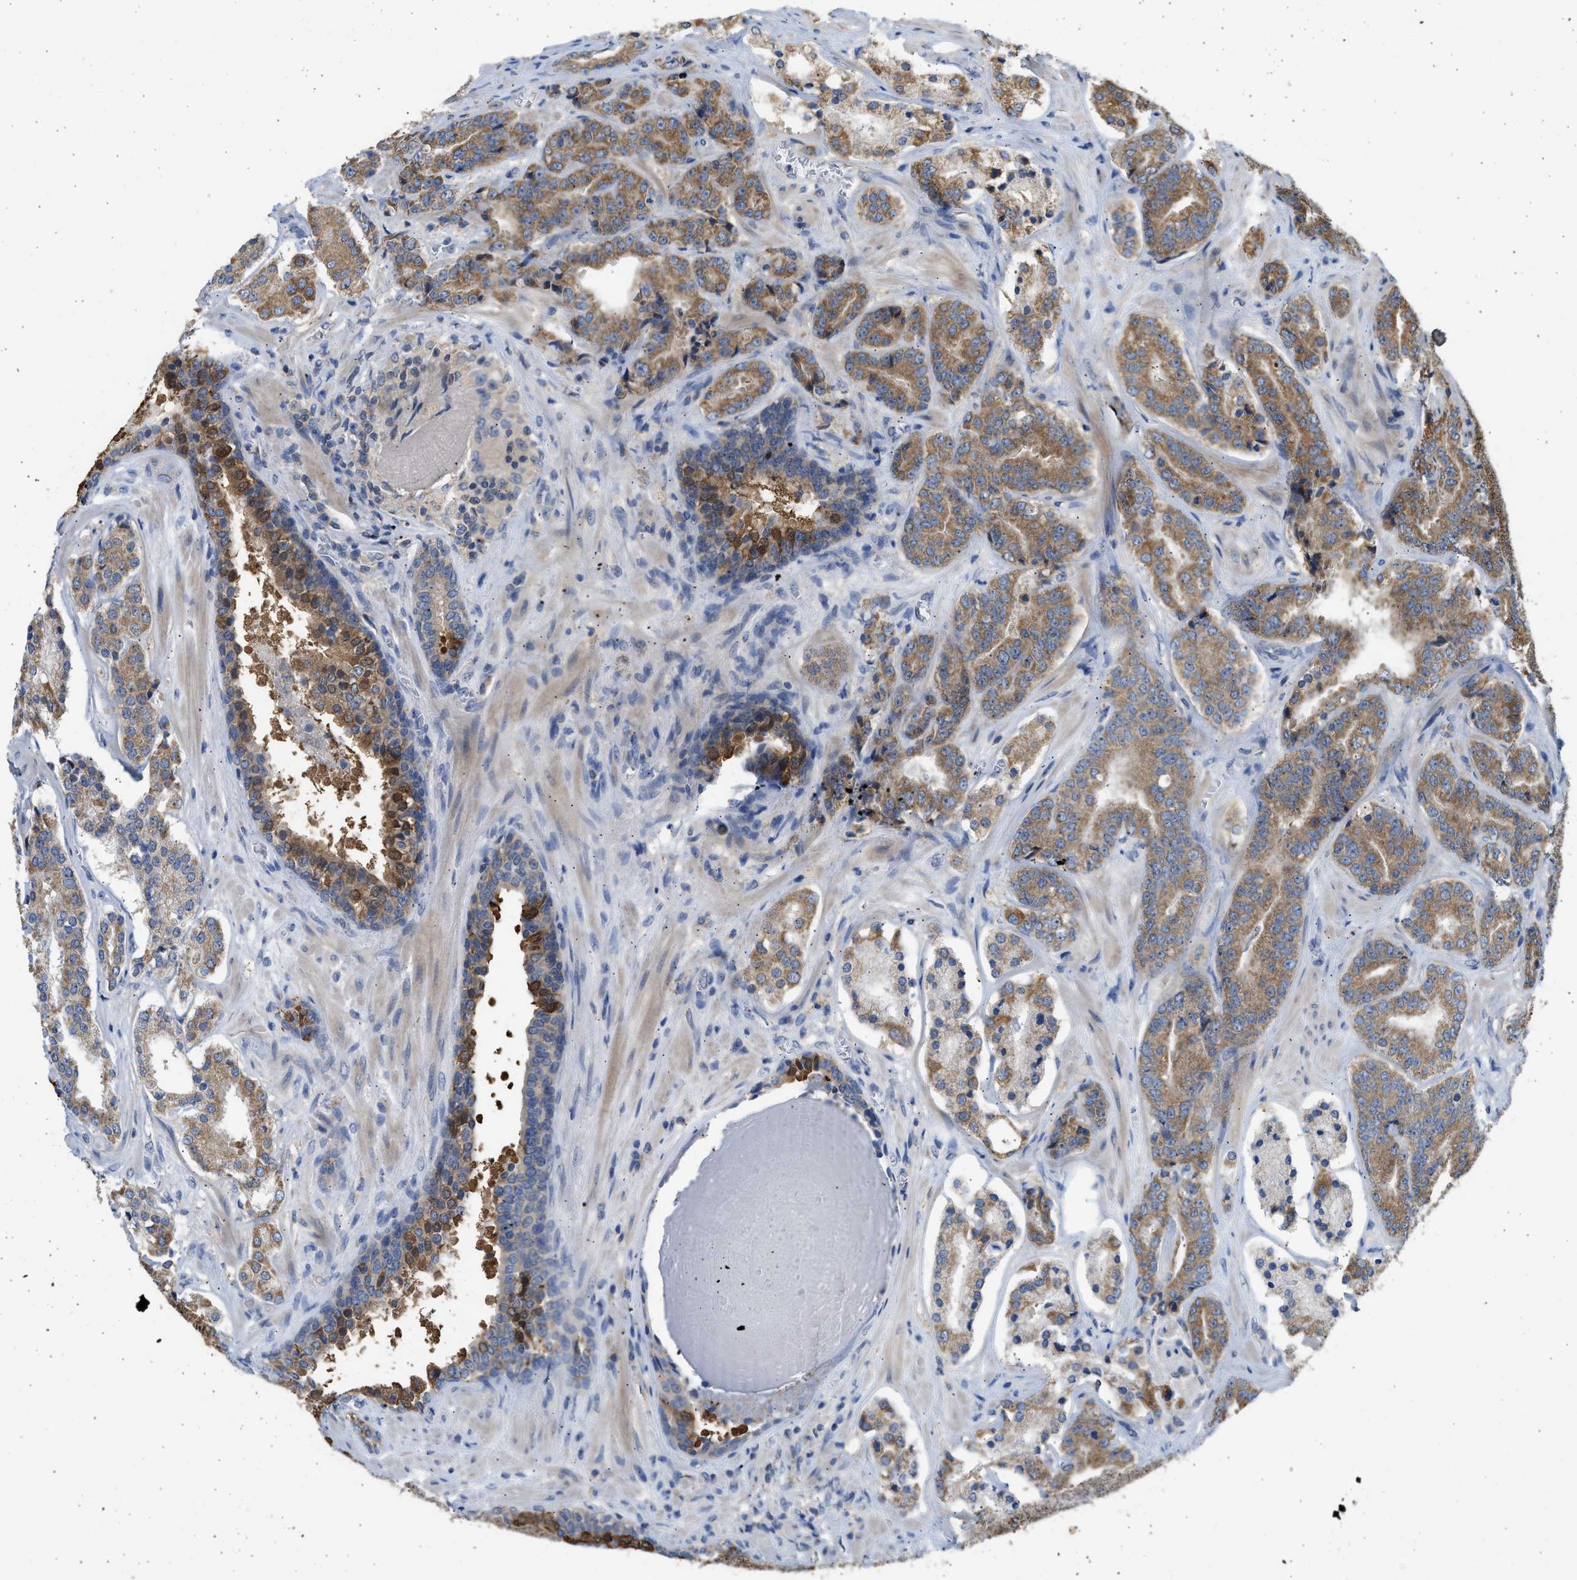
{"staining": {"intensity": "moderate", "quantity": ">75%", "location": "cytoplasmic/membranous"}, "tissue": "prostate cancer", "cell_type": "Tumor cells", "image_type": "cancer", "snomed": [{"axis": "morphology", "description": "Adenocarcinoma, High grade"}, {"axis": "topography", "description": "Prostate"}], "caption": "Immunohistochemistry (IHC) of human high-grade adenocarcinoma (prostate) demonstrates medium levels of moderate cytoplasmic/membranous staining in approximately >75% of tumor cells.", "gene": "CYP1A1", "patient": {"sex": "male", "age": 60}}